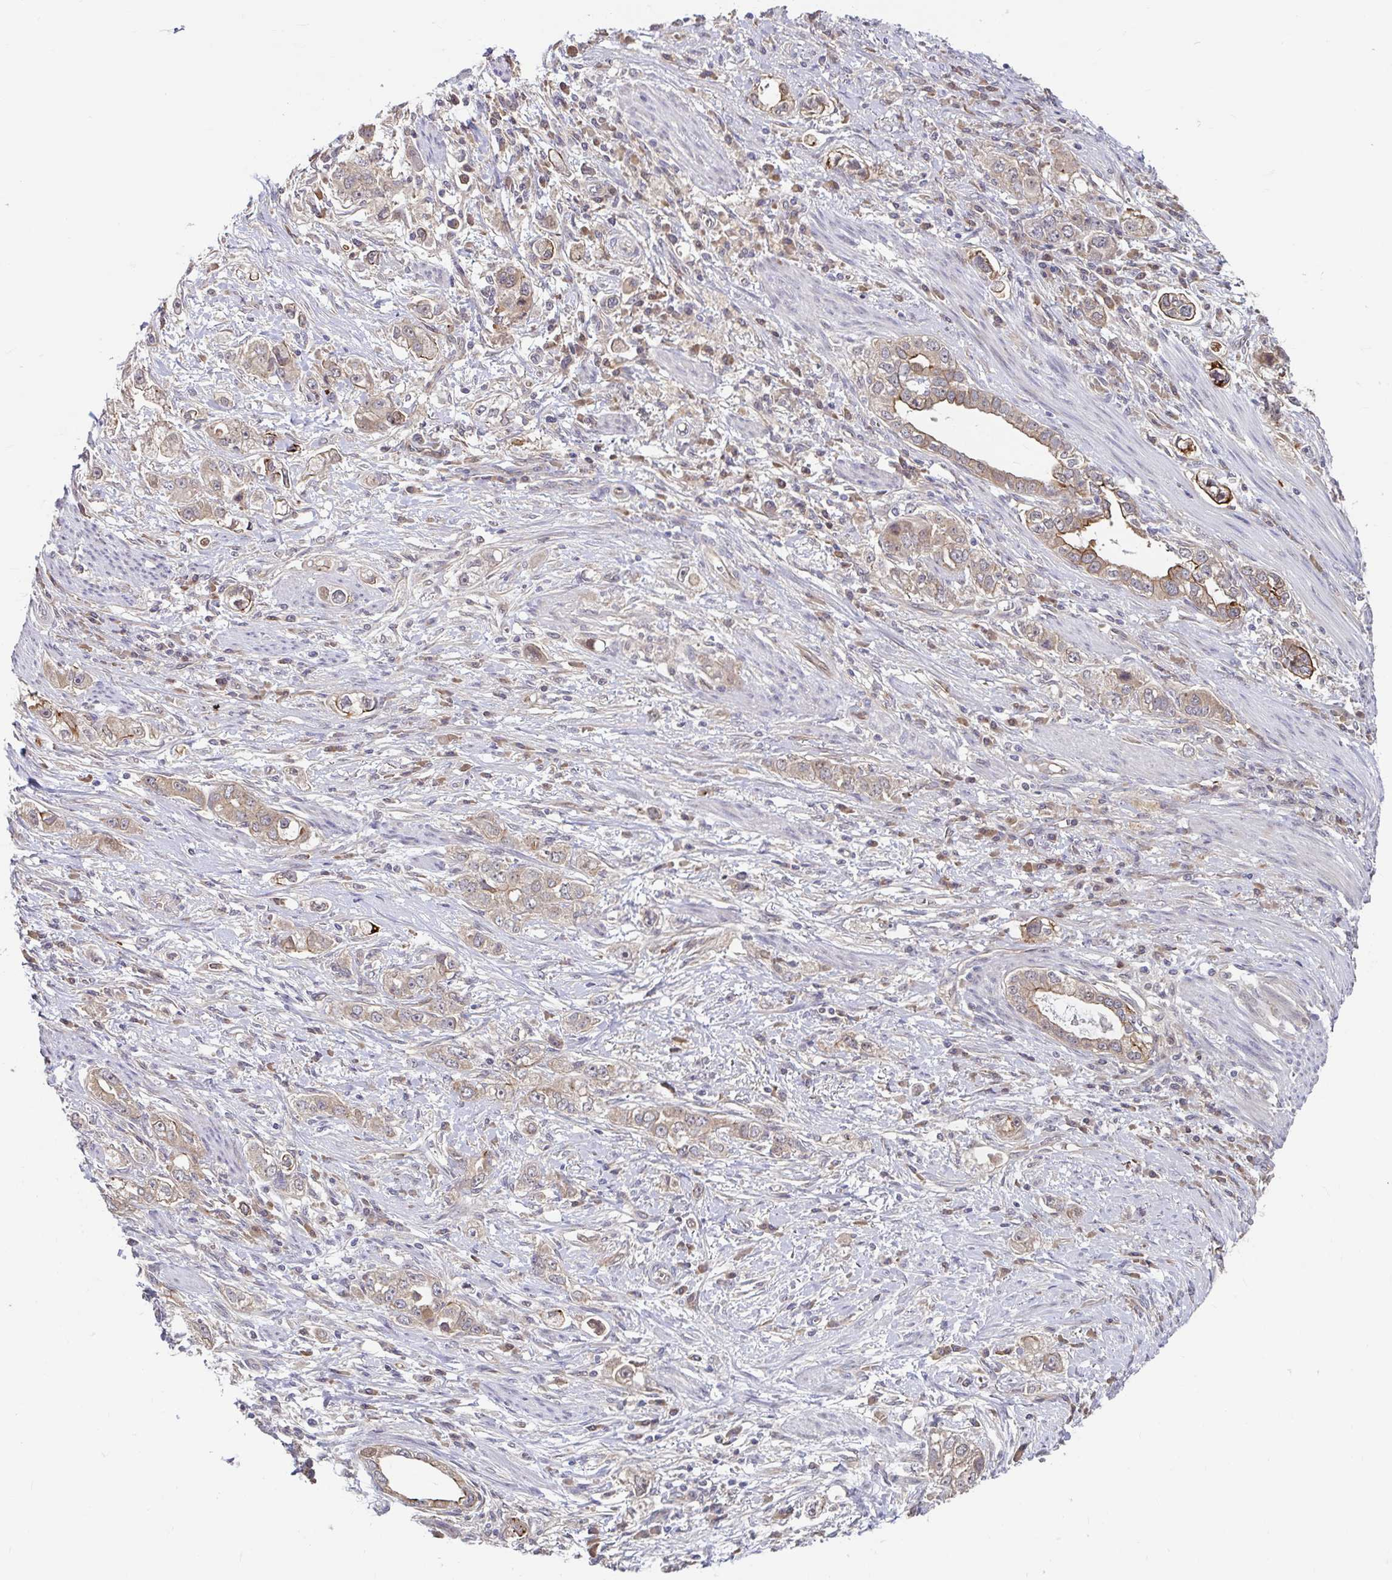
{"staining": {"intensity": "weak", "quantity": "25%-75%", "location": "cytoplasmic/membranous"}, "tissue": "stomach cancer", "cell_type": "Tumor cells", "image_type": "cancer", "snomed": [{"axis": "morphology", "description": "Adenocarcinoma, NOS"}, {"axis": "topography", "description": "Stomach, lower"}], "caption": "A brown stain labels weak cytoplasmic/membranous expression of a protein in human adenocarcinoma (stomach) tumor cells. The staining was performed using DAB (3,3'-diaminobenzidine), with brown indicating positive protein expression. Nuclei are stained blue with hematoxylin.", "gene": "STYXL1", "patient": {"sex": "female", "age": 93}}